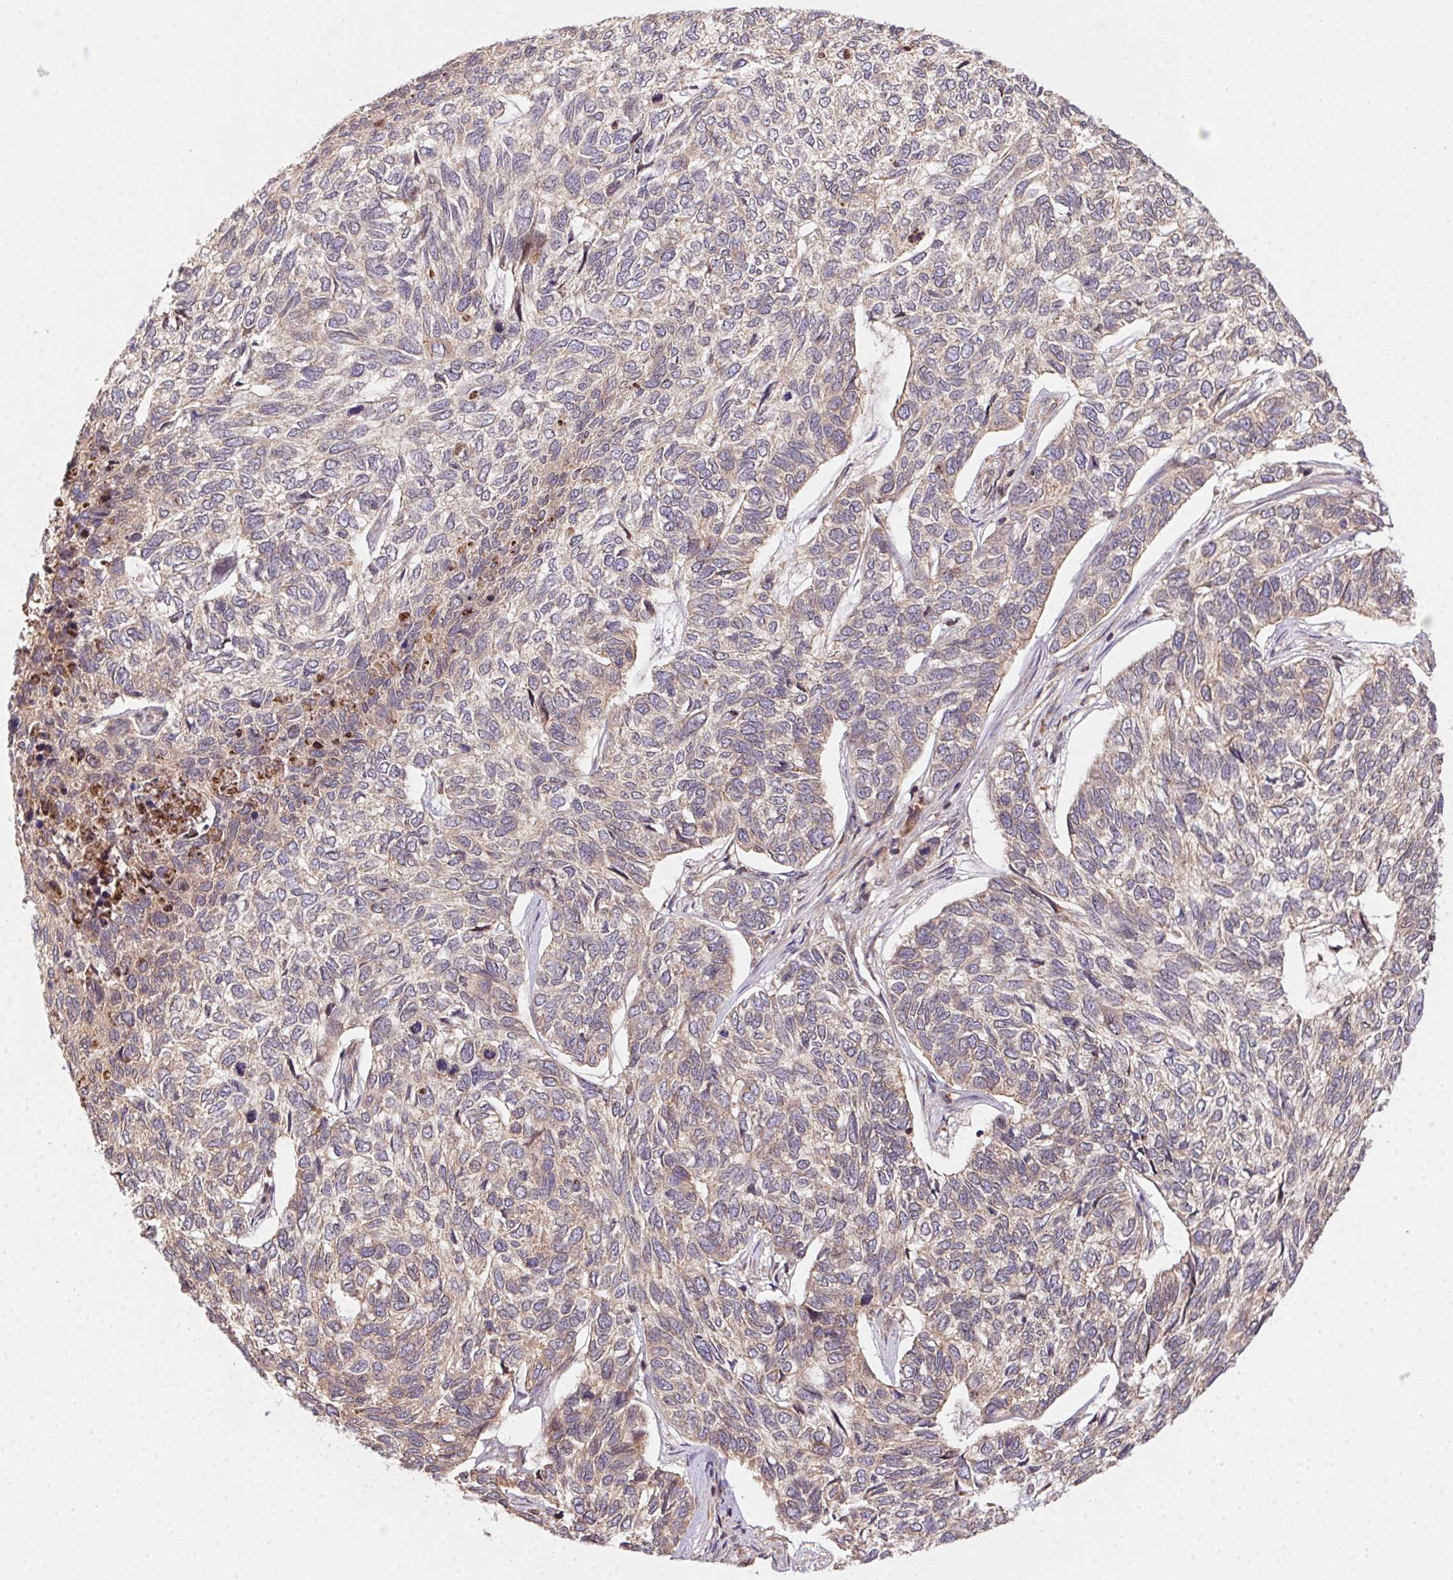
{"staining": {"intensity": "weak", "quantity": "<25%", "location": "cytoplasmic/membranous"}, "tissue": "skin cancer", "cell_type": "Tumor cells", "image_type": "cancer", "snomed": [{"axis": "morphology", "description": "Basal cell carcinoma"}, {"axis": "topography", "description": "Skin"}], "caption": "High magnification brightfield microscopy of skin basal cell carcinoma stained with DAB (3,3'-diaminobenzidine) (brown) and counterstained with hematoxylin (blue): tumor cells show no significant expression.", "gene": "MEX3D", "patient": {"sex": "female", "age": 65}}